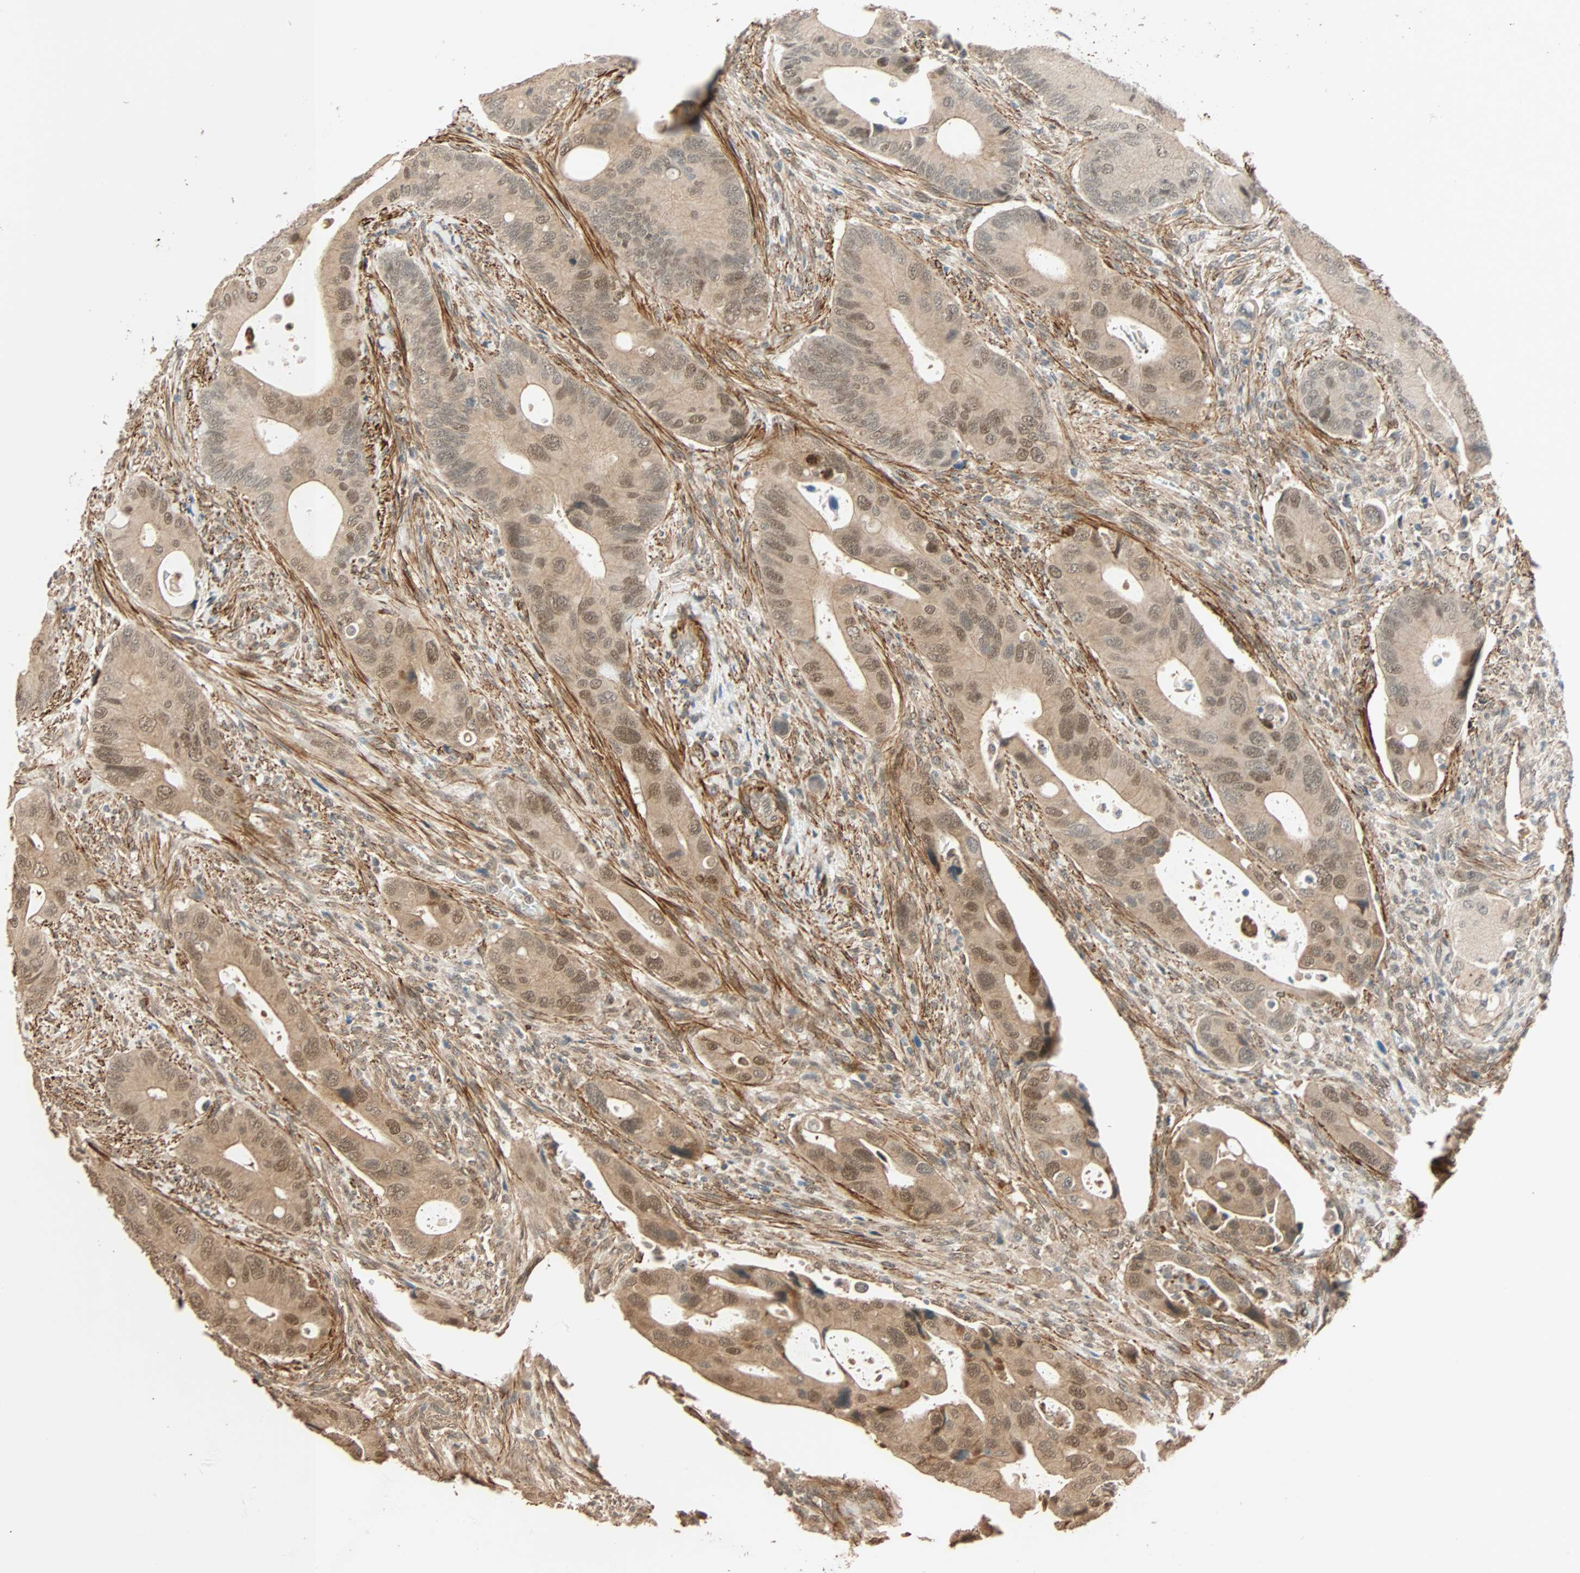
{"staining": {"intensity": "moderate", "quantity": ">75%", "location": "cytoplasmic/membranous,nuclear"}, "tissue": "colorectal cancer", "cell_type": "Tumor cells", "image_type": "cancer", "snomed": [{"axis": "morphology", "description": "Adenocarcinoma, NOS"}, {"axis": "topography", "description": "Rectum"}], "caption": "Colorectal cancer (adenocarcinoma) stained with a protein marker demonstrates moderate staining in tumor cells.", "gene": "QSER1", "patient": {"sex": "female", "age": 57}}